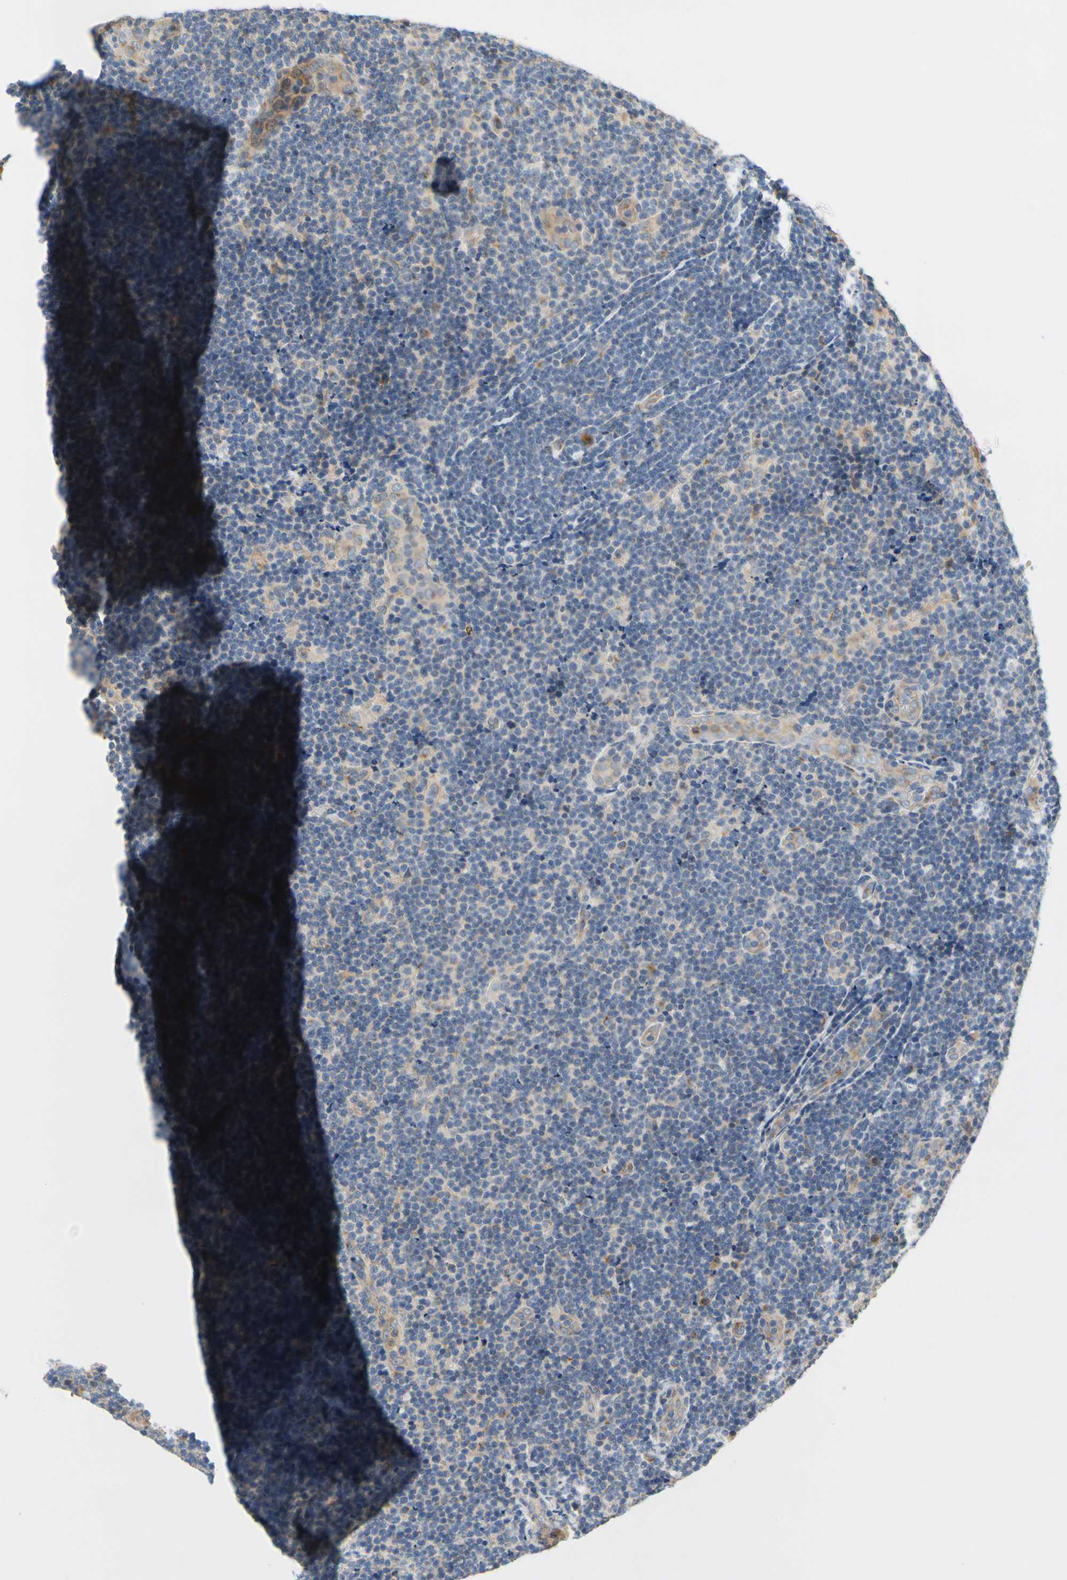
{"staining": {"intensity": "negative", "quantity": "none", "location": "none"}, "tissue": "lymphoma", "cell_type": "Tumor cells", "image_type": "cancer", "snomed": [{"axis": "morphology", "description": "Malignant lymphoma, non-Hodgkin's type, Low grade"}, {"axis": "topography", "description": "Lymph node"}], "caption": "An immunohistochemistry (IHC) image of lymphoma is shown. There is no staining in tumor cells of lymphoma.", "gene": "GPSM2", "patient": {"sex": "male", "age": 83}}